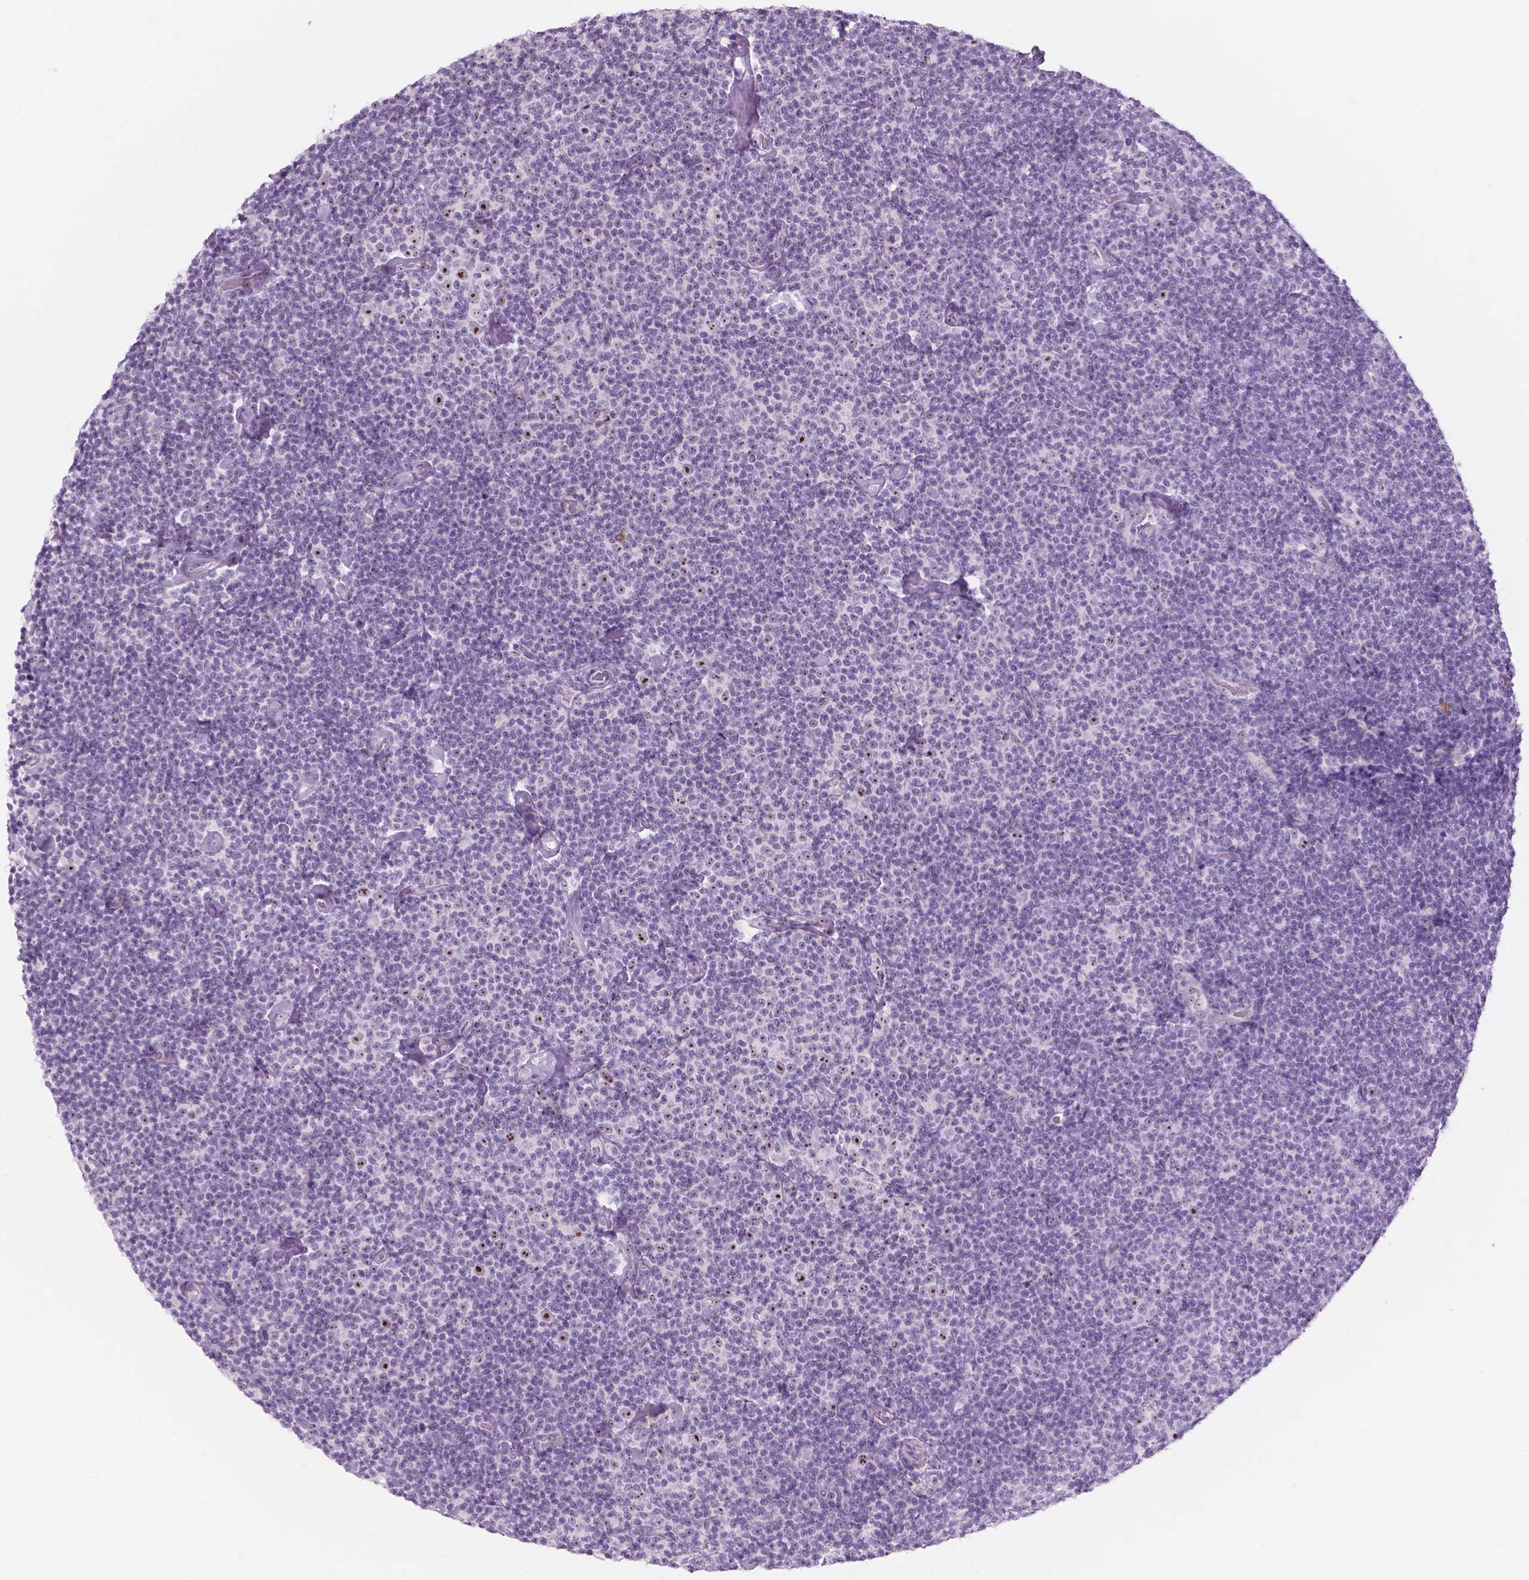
{"staining": {"intensity": "negative", "quantity": "none", "location": "none"}, "tissue": "lymphoma", "cell_type": "Tumor cells", "image_type": "cancer", "snomed": [{"axis": "morphology", "description": "Malignant lymphoma, non-Hodgkin's type, Low grade"}, {"axis": "topography", "description": "Lymph node"}], "caption": "Low-grade malignant lymphoma, non-Hodgkin's type stained for a protein using immunohistochemistry (IHC) exhibits no expression tumor cells.", "gene": "ZNF853", "patient": {"sex": "male", "age": 81}}